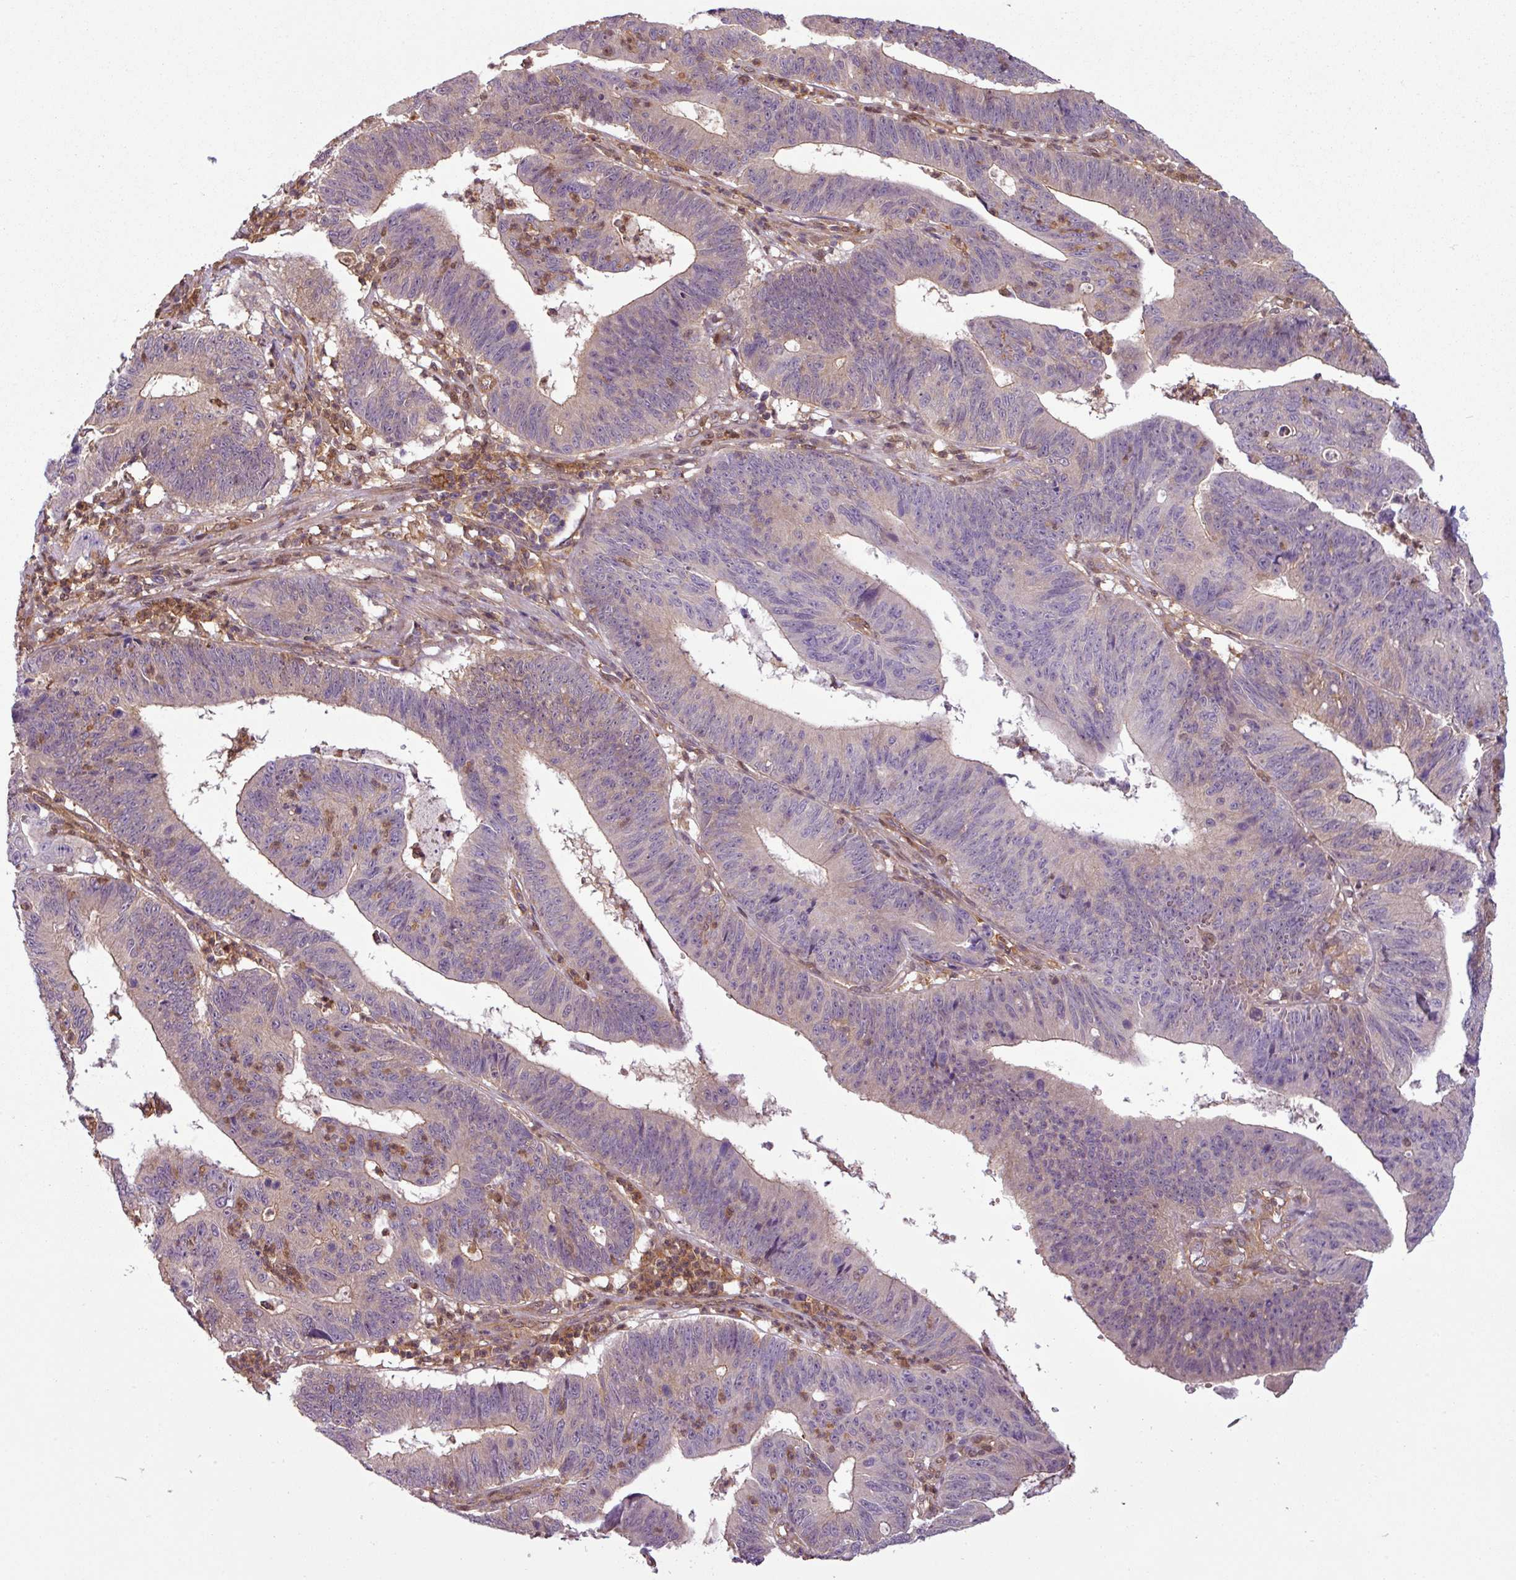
{"staining": {"intensity": "negative", "quantity": "none", "location": "none"}, "tissue": "stomach cancer", "cell_type": "Tumor cells", "image_type": "cancer", "snomed": [{"axis": "morphology", "description": "Adenocarcinoma, NOS"}, {"axis": "topography", "description": "Stomach"}], "caption": "Tumor cells show no significant protein expression in adenocarcinoma (stomach).", "gene": "SH3BGRL", "patient": {"sex": "male", "age": 59}}